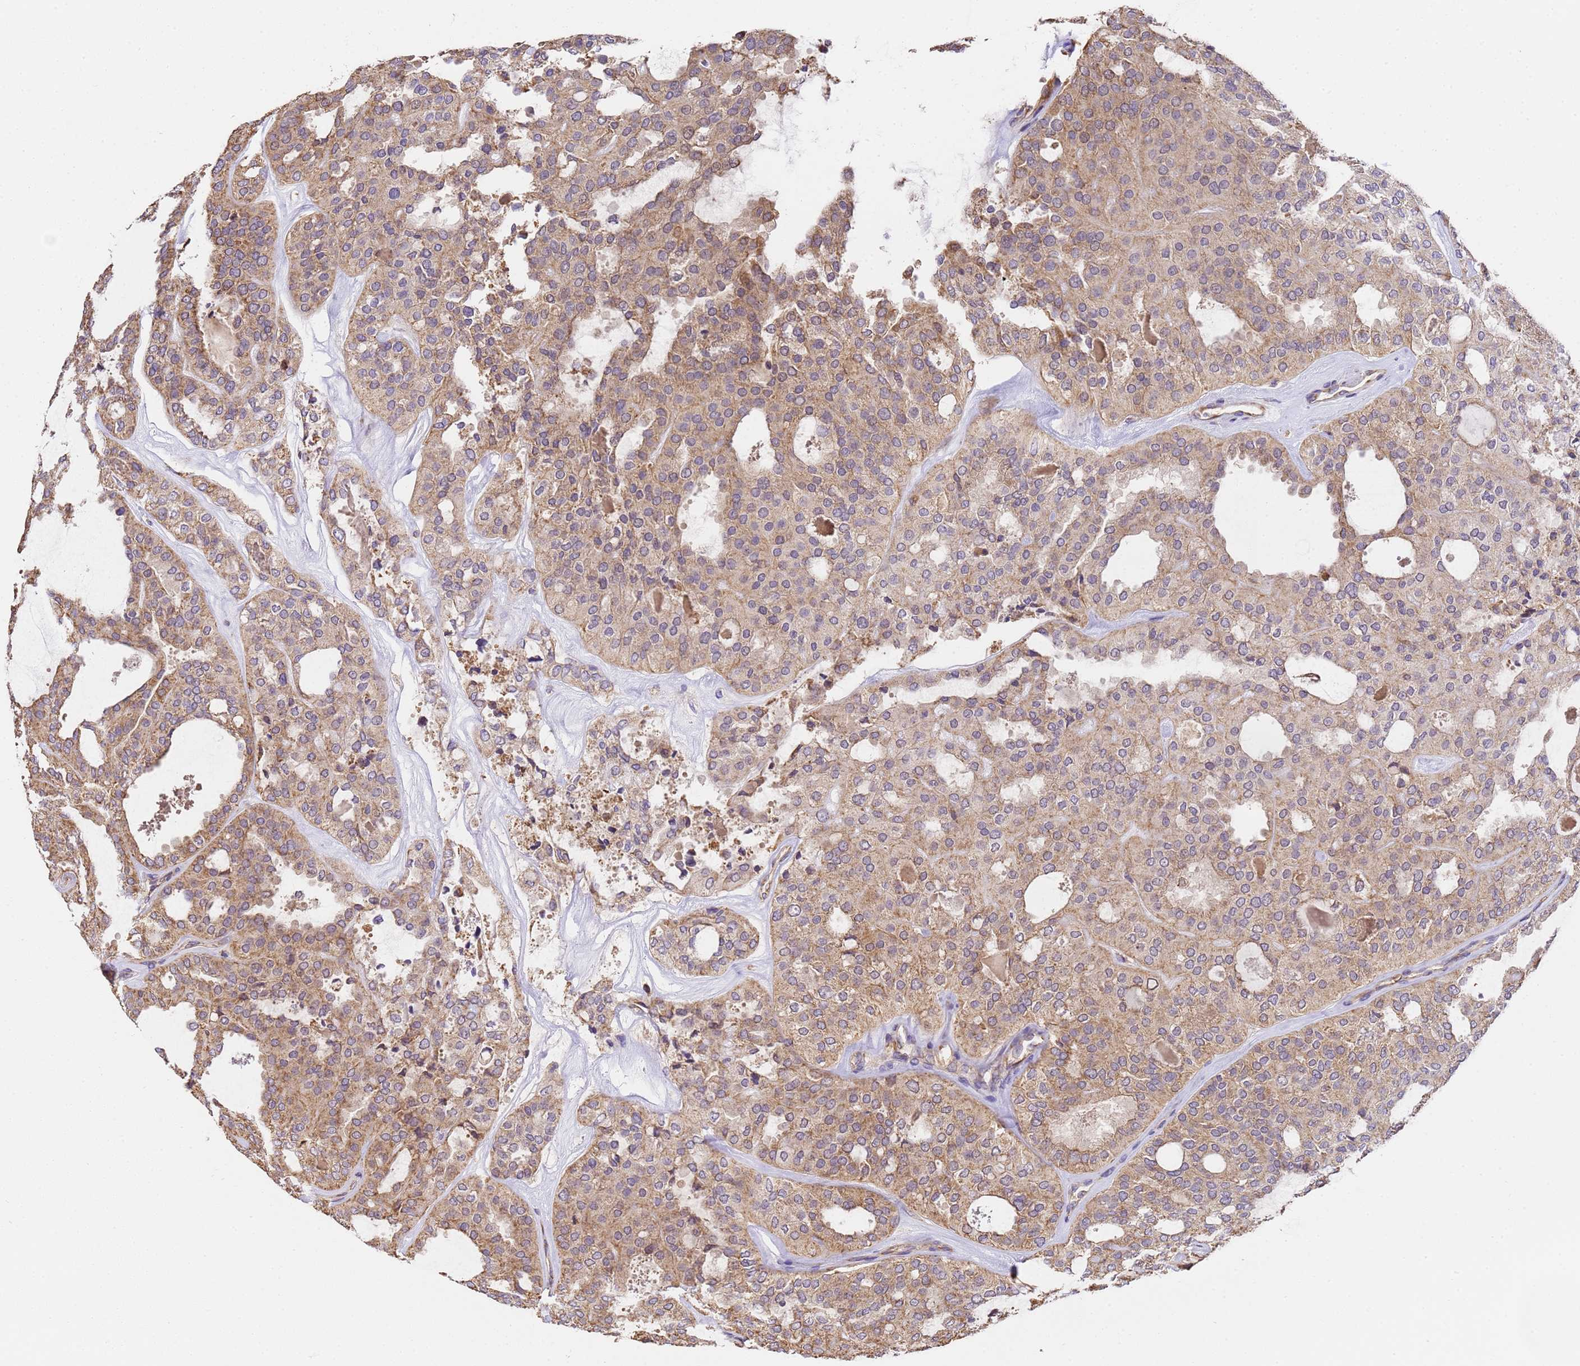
{"staining": {"intensity": "moderate", "quantity": ">75%", "location": "cytoplasmic/membranous"}, "tissue": "thyroid cancer", "cell_type": "Tumor cells", "image_type": "cancer", "snomed": [{"axis": "morphology", "description": "Follicular adenoma carcinoma, NOS"}, {"axis": "topography", "description": "Thyroid gland"}], "caption": "Thyroid follicular adenoma carcinoma was stained to show a protein in brown. There is medium levels of moderate cytoplasmic/membranous expression in approximately >75% of tumor cells.", "gene": "LRRIQ1", "patient": {"sex": "male", "age": 75}}